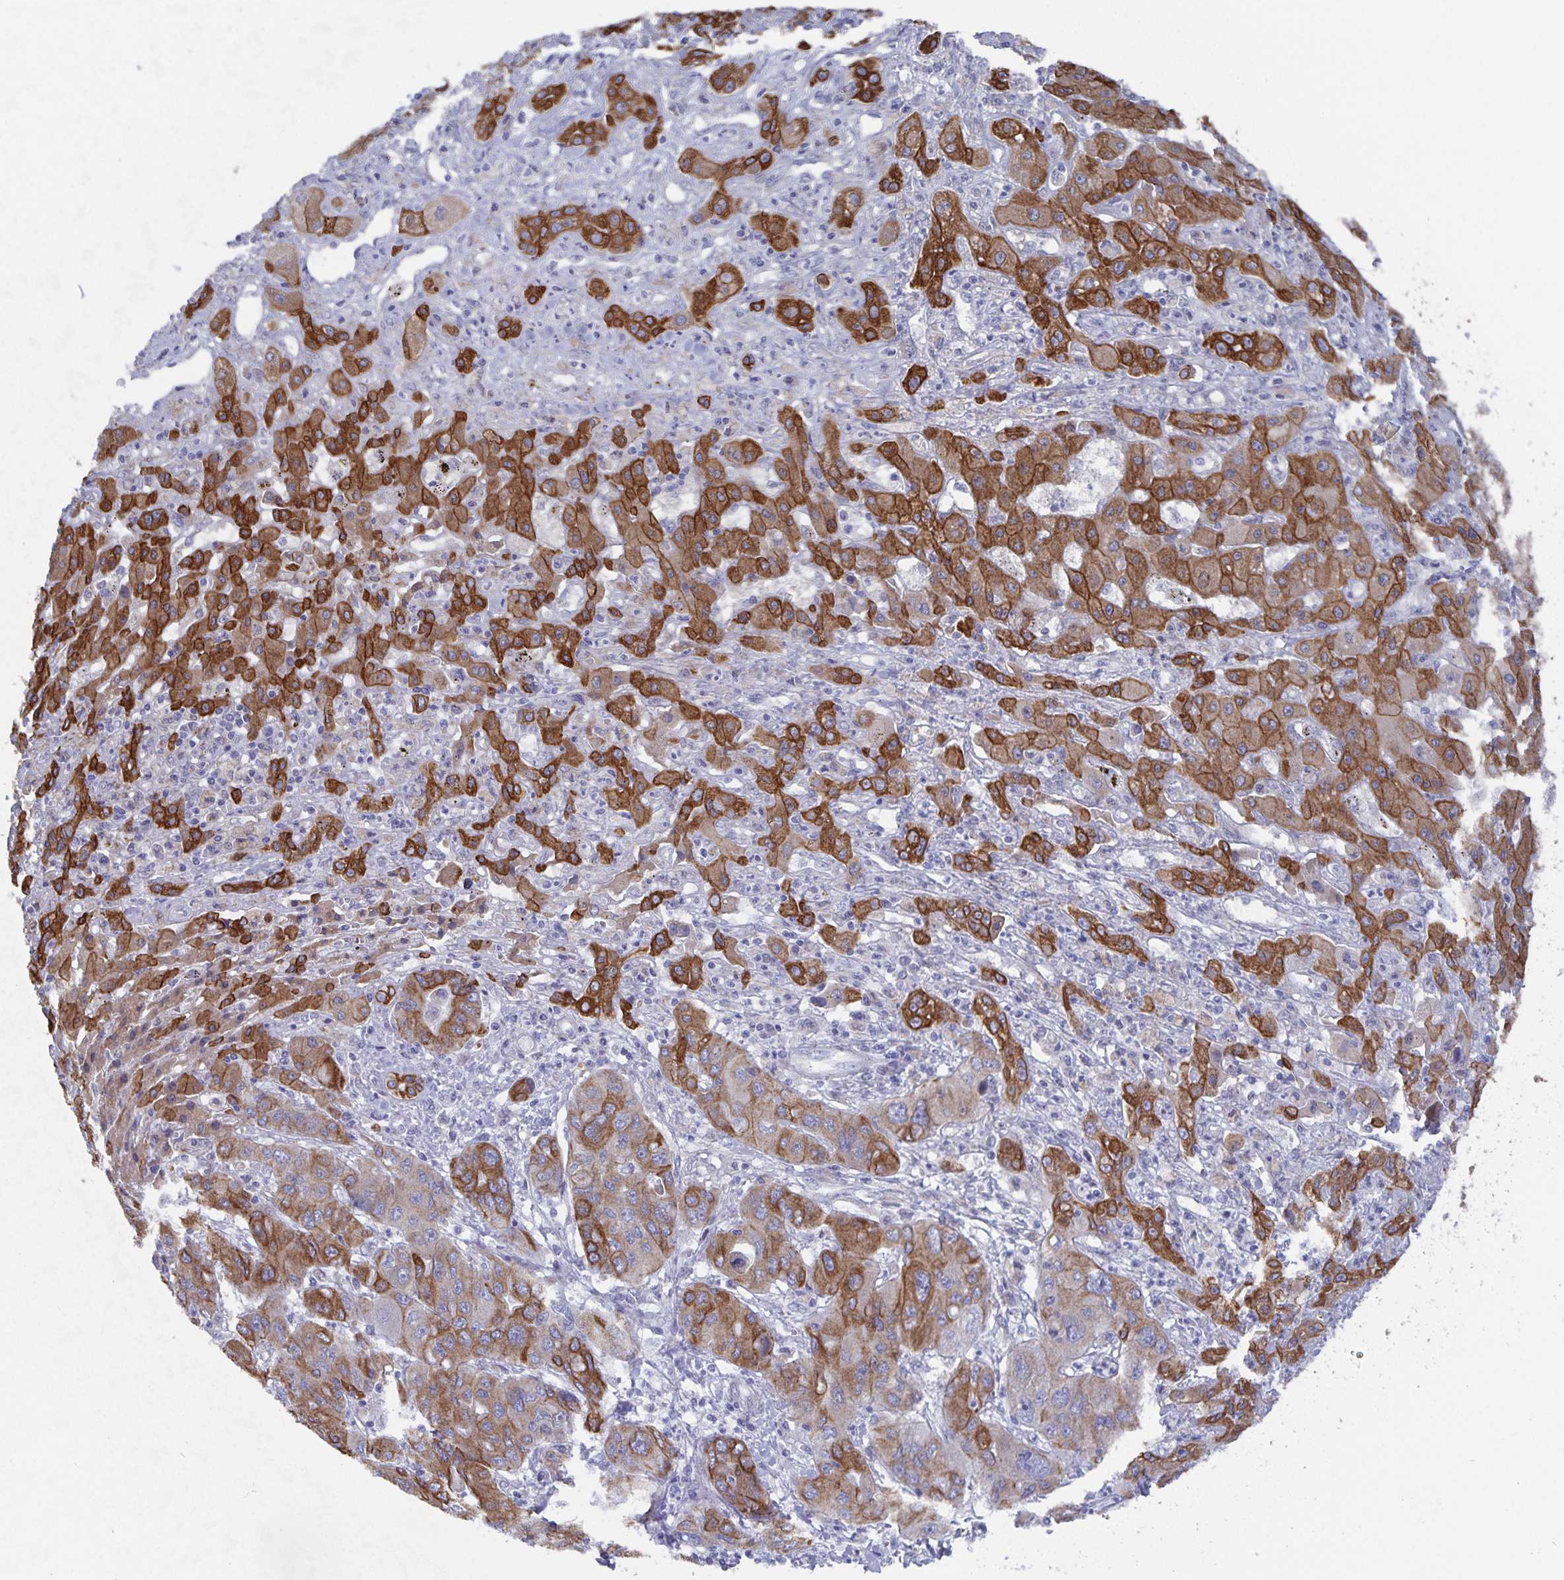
{"staining": {"intensity": "strong", "quantity": "25%-75%", "location": "cytoplasmic/membranous"}, "tissue": "liver cancer", "cell_type": "Tumor cells", "image_type": "cancer", "snomed": [{"axis": "morphology", "description": "Cholangiocarcinoma"}, {"axis": "topography", "description": "Liver"}], "caption": "Immunohistochemical staining of human liver cholangiocarcinoma exhibits high levels of strong cytoplasmic/membranous expression in approximately 25%-75% of tumor cells. The staining was performed using DAB to visualize the protein expression in brown, while the nuclei were stained in blue with hematoxylin (Magnification: 20x).", "gene": "ZIK1", "patient": {"sex": "male", "age": 67}}